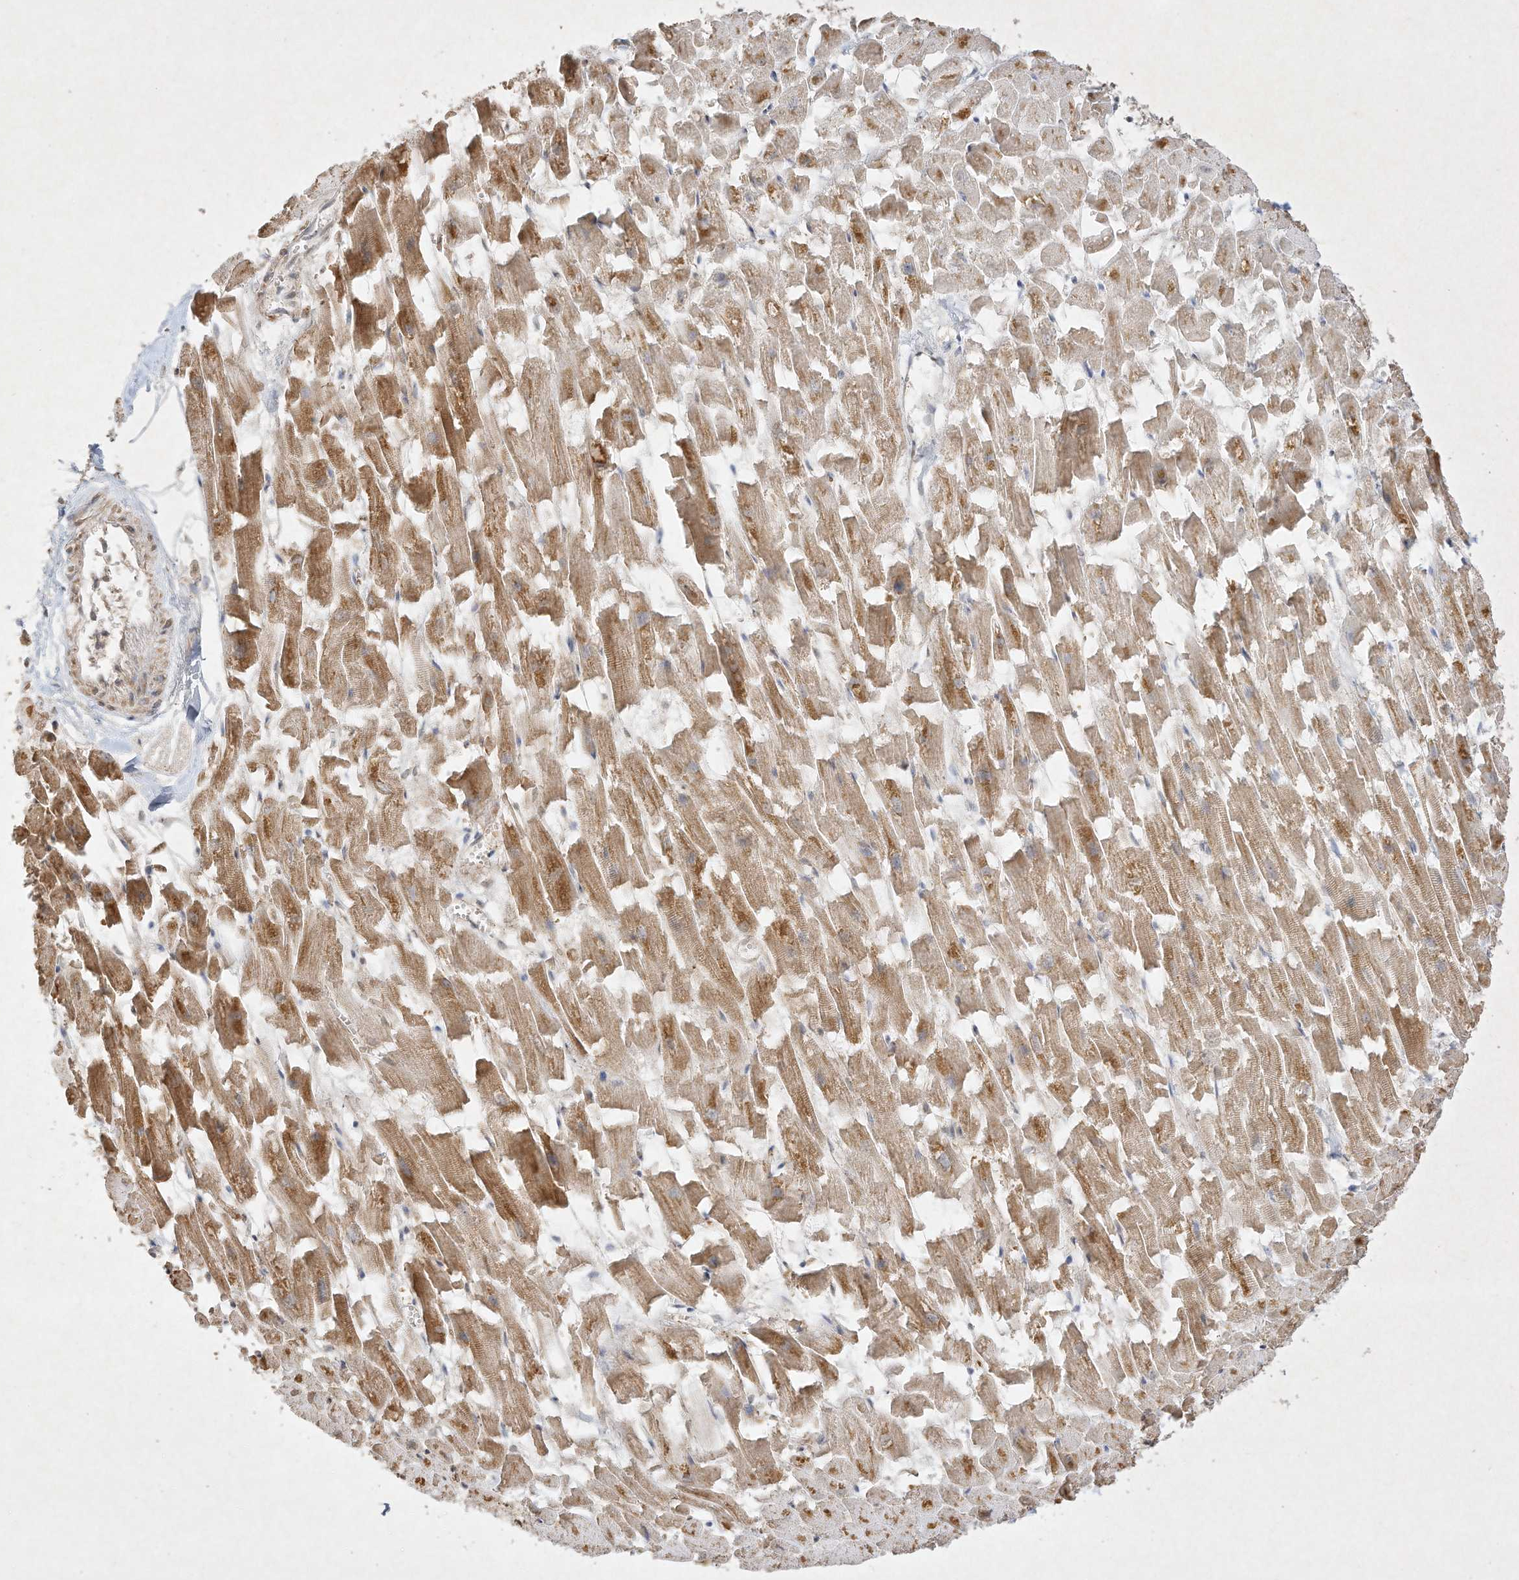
{"staining": {"intensity": "moderate", "quantity": ">75%", "location": "cytoplasmic/membranous"}, "tissue": "heart muscle", "cell_type": "Cardiomyocytes", "image_type": "normal", "snomed": [{"axis": "morphology", "description": "Normal tissue, NOS"}, {"axis": "topography", "description": "Heart"}], "caption": "A brown stain labels moderate cytoplasmic/membranous expression of a protein in cardiomyocytes of normal human heart muscle.", "gene": "BTRC", "patient": {"sex": "female", "age": 64}}